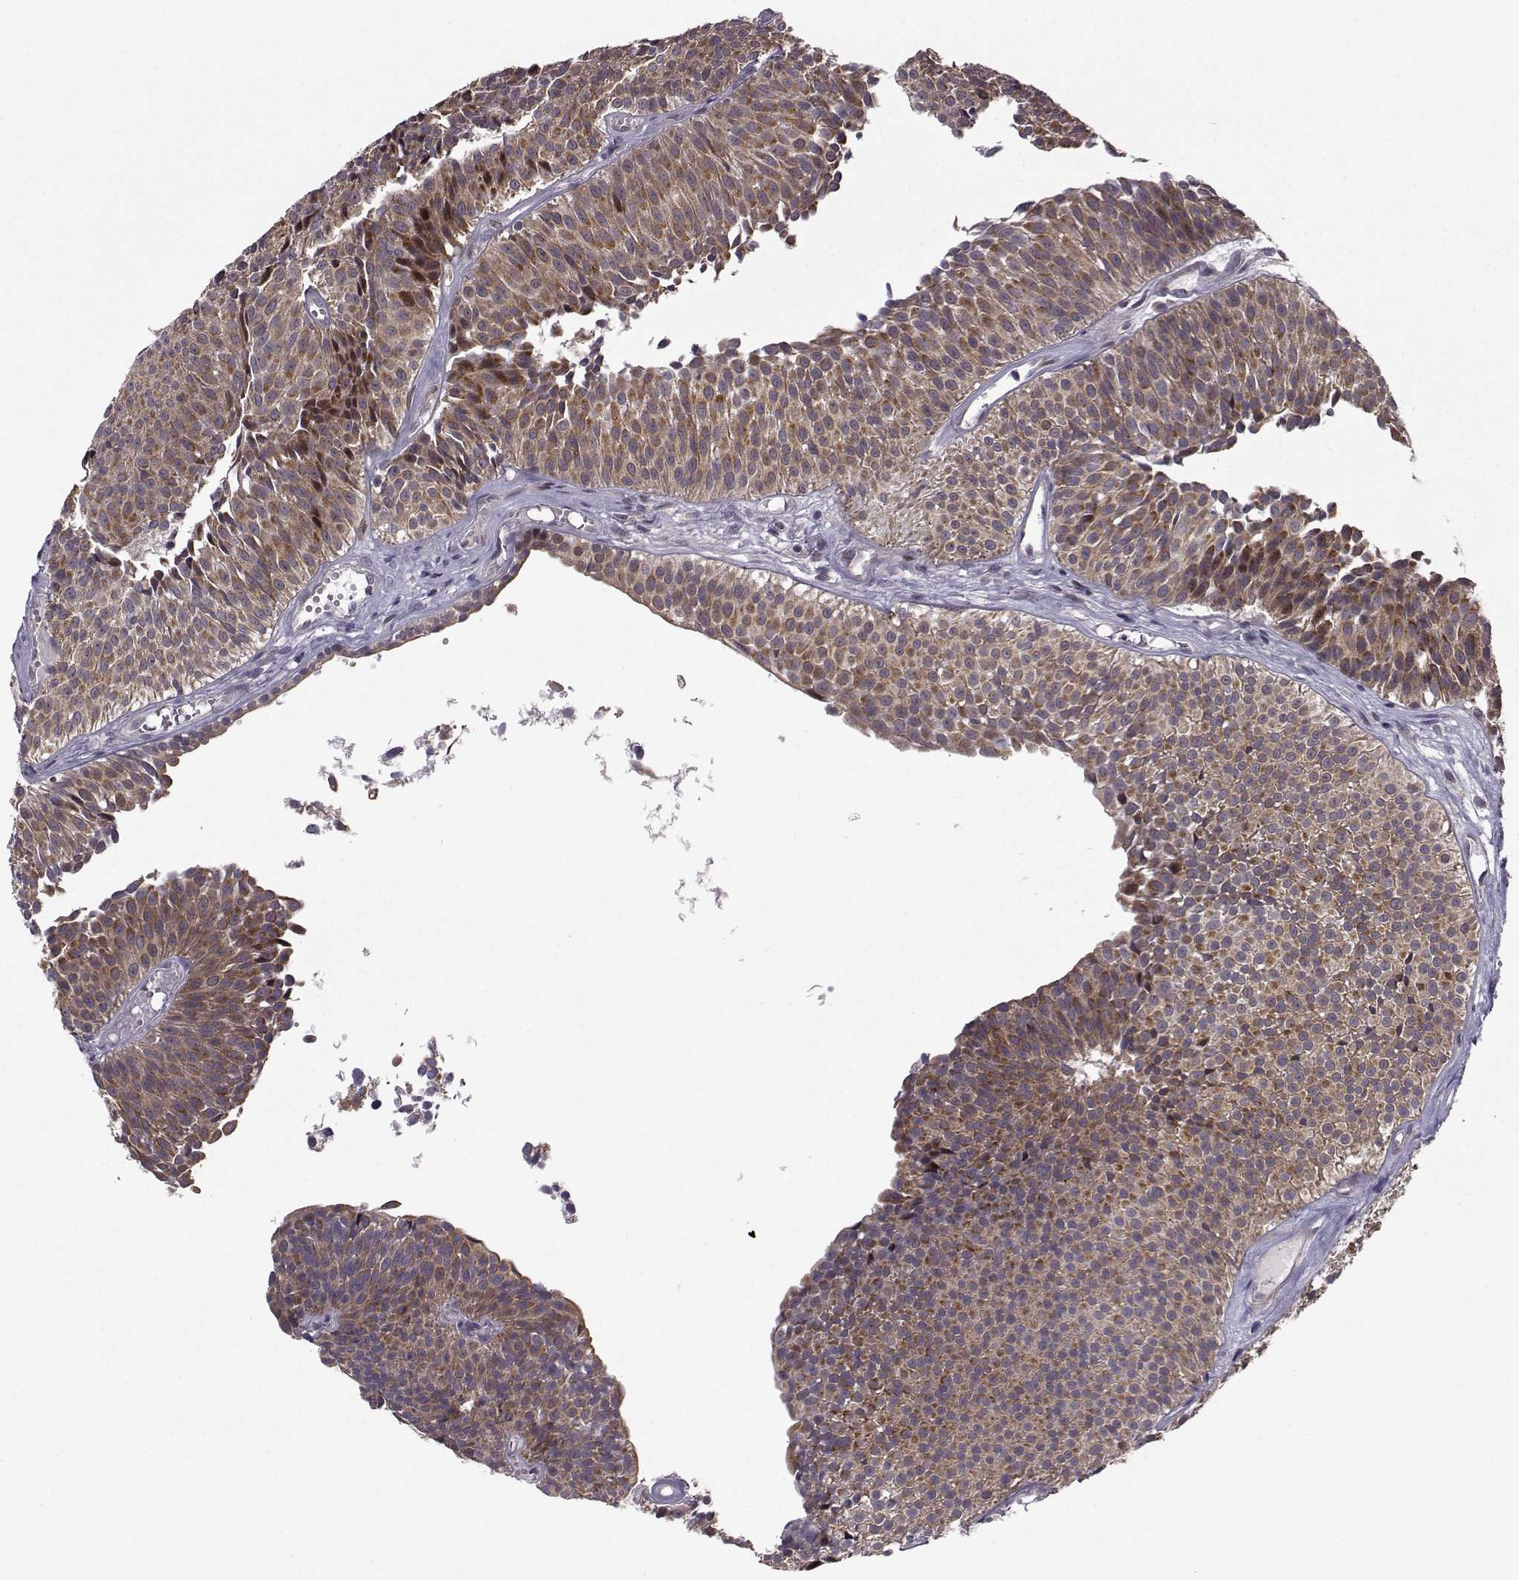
{"staining": {"intensity": "strong", "quantity": "25%-75%", "location": "cytoplasmic/membranous"}, "tissue": "urothelial cancer", "cell_type": "Tumor cells", "image_type": "cancer", "snomed": [{"axis": "morphology", "description": "Urothelial carcinoma, Low grade"}, {"axis": "topography", "description": "Urinary bladder"}], "caption": "Tumor cells display high levels of strong cytoplasmic/membranous staining in about 25%-75% of cells in human low-grade urothelial carcinoma. Nuclei are stained in blue.", "gene": "NECAB3", "patient": {"sex": "male", "age": 63}}